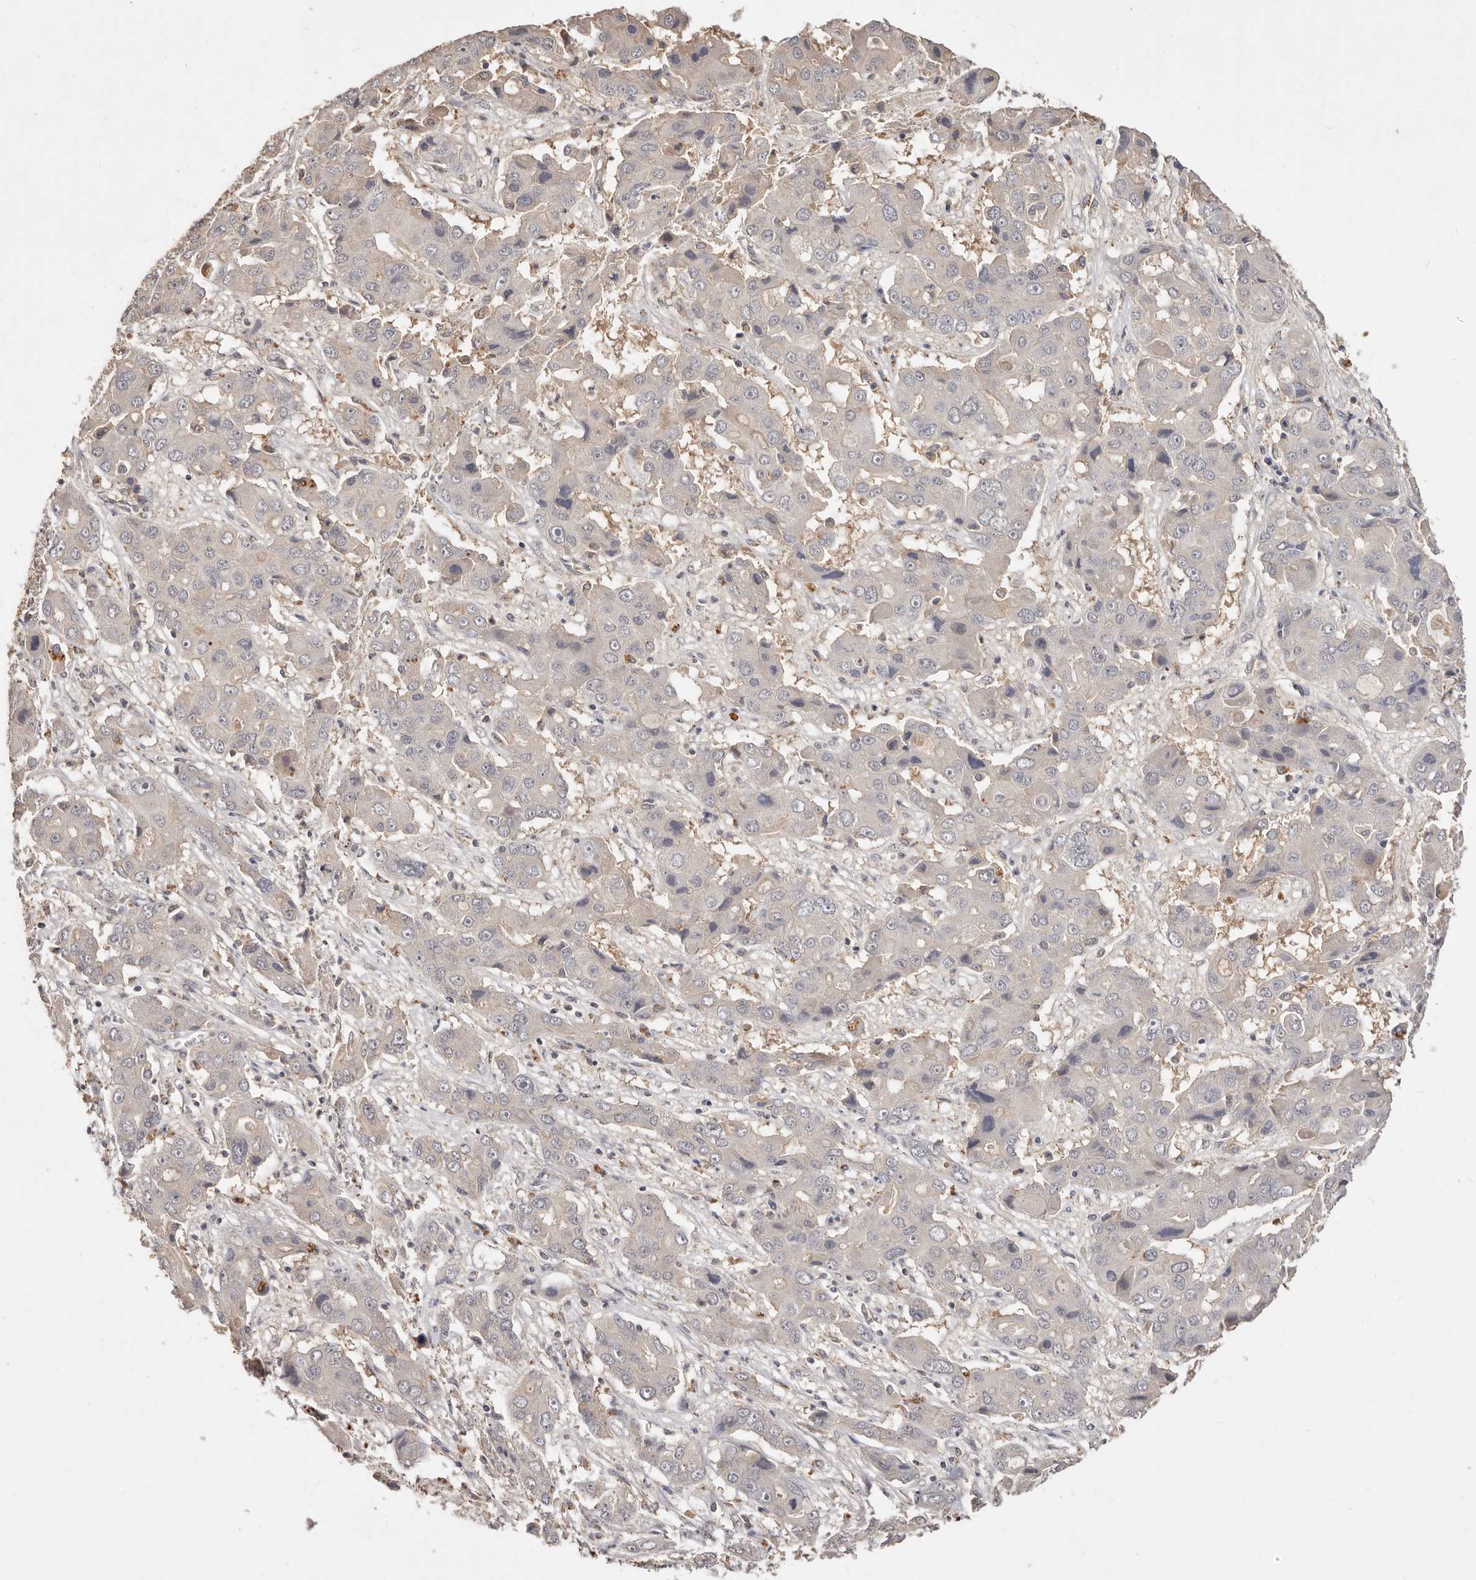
{"staining": {"intensity": "negative", "quantity": "none", "location": "none"}, "tissue": "liver cancer", "cell_type": "Tumor cells", "image_type": "cancer", "snomed": [{"axis": "morphology", "description": "Cholangiocarcinoma"}, {"axis": "topography", "description": "Liver"}], "caption": "Immunohistochemical staining of human liver cancer (cholangiocarcinoma) demonstrates no significant expression in tumor cells.", "gene": "TSPAN13", "patient": {"sex": "male", "age": 67}}